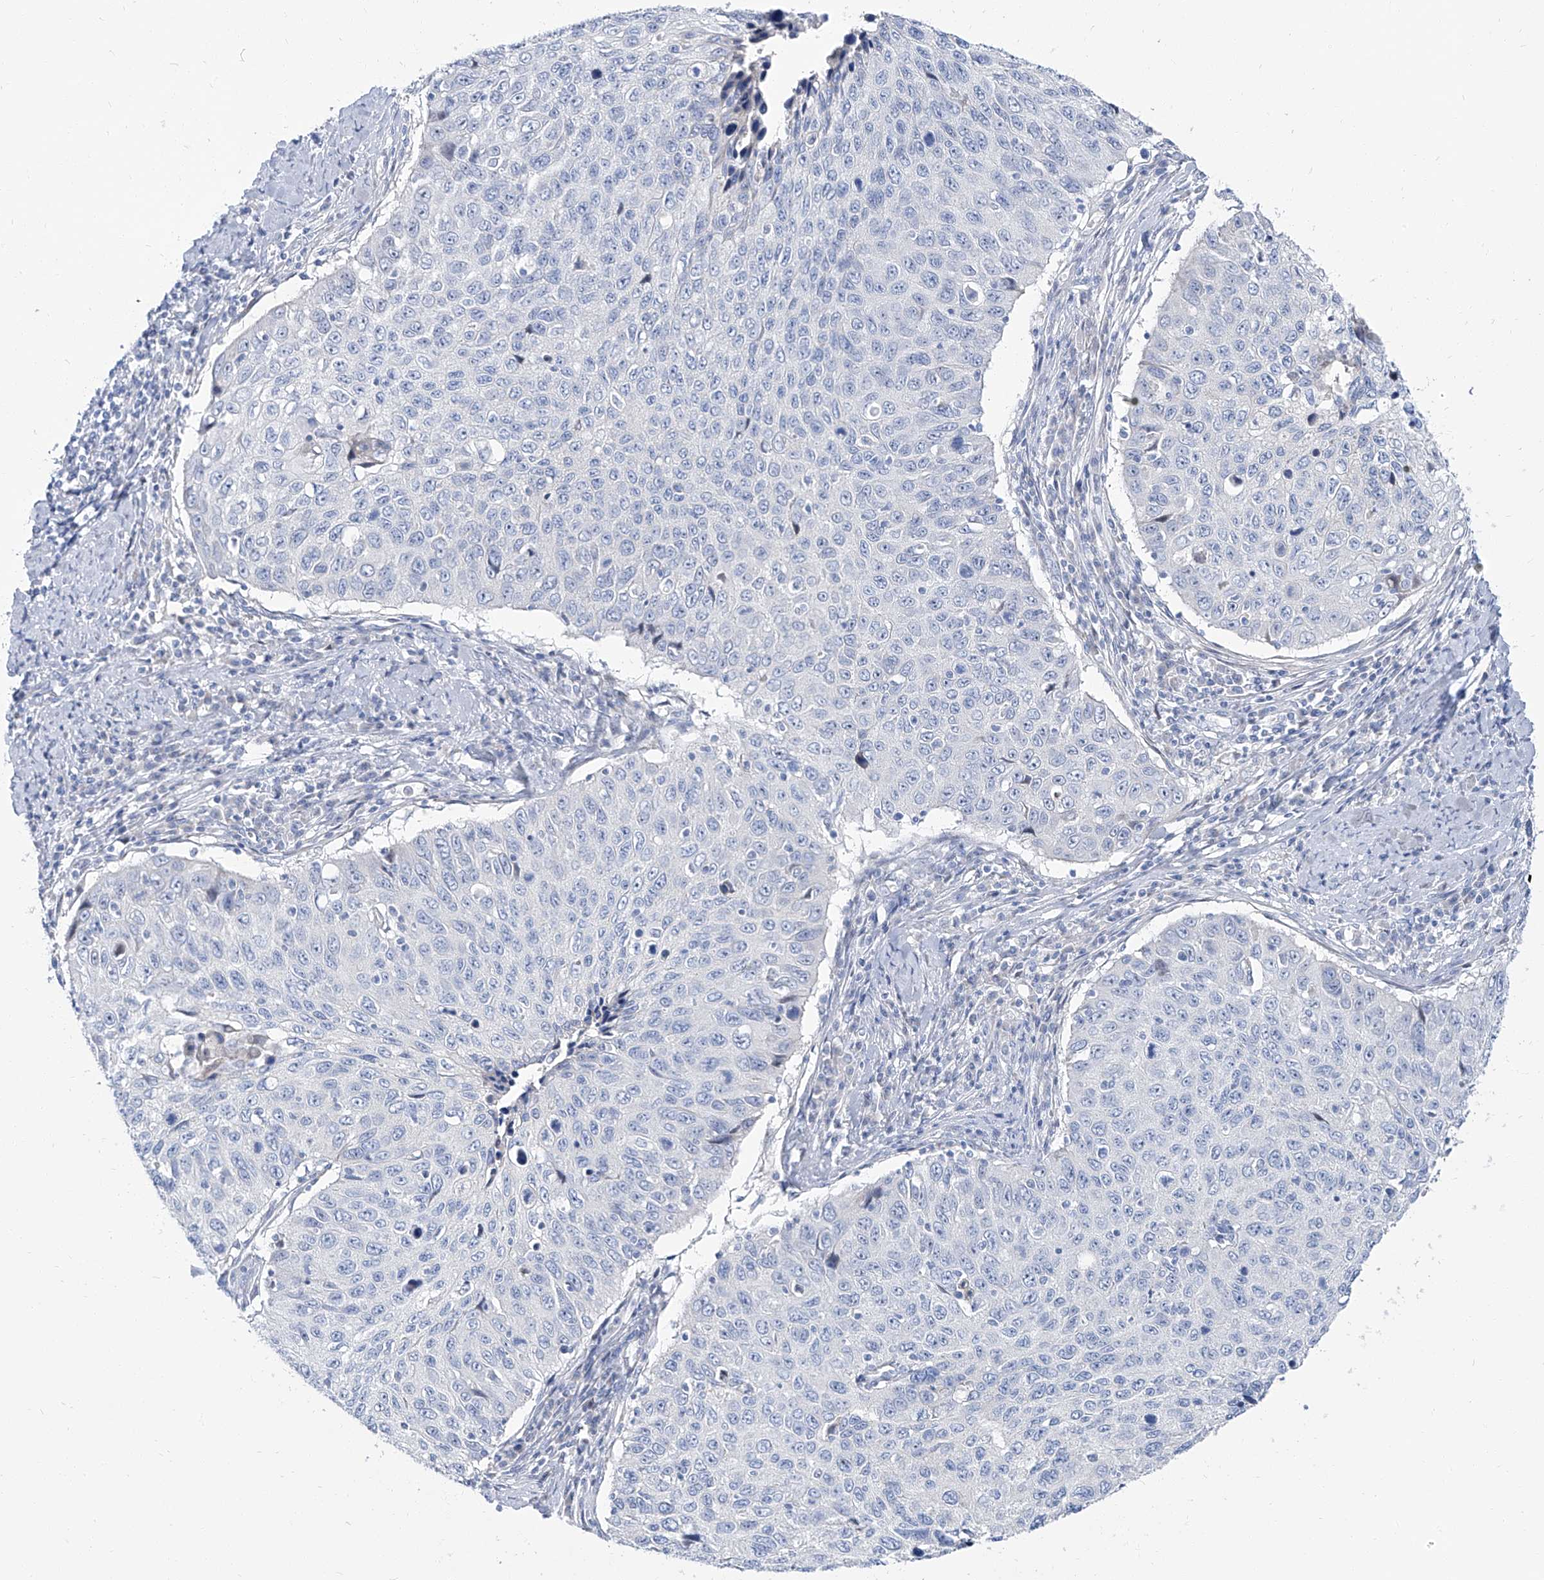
{"staining": {"intensity": "negative", "quantity": "none", "location": "none"}, "tissue": "cervical cancer", "cell_type": "Tumor cells", "image_type": "cancer", "snomed": [{"axis": "morphology", "description": "Squamous cell carcinoma, NOS"}, {"axis": "topography", "description": "Cervix"}], "caption": "There is no significant expression in tumor cells of cervical cancer.", "gene": "TXLNB", "patient": {"sex": "female", "age": 53}}